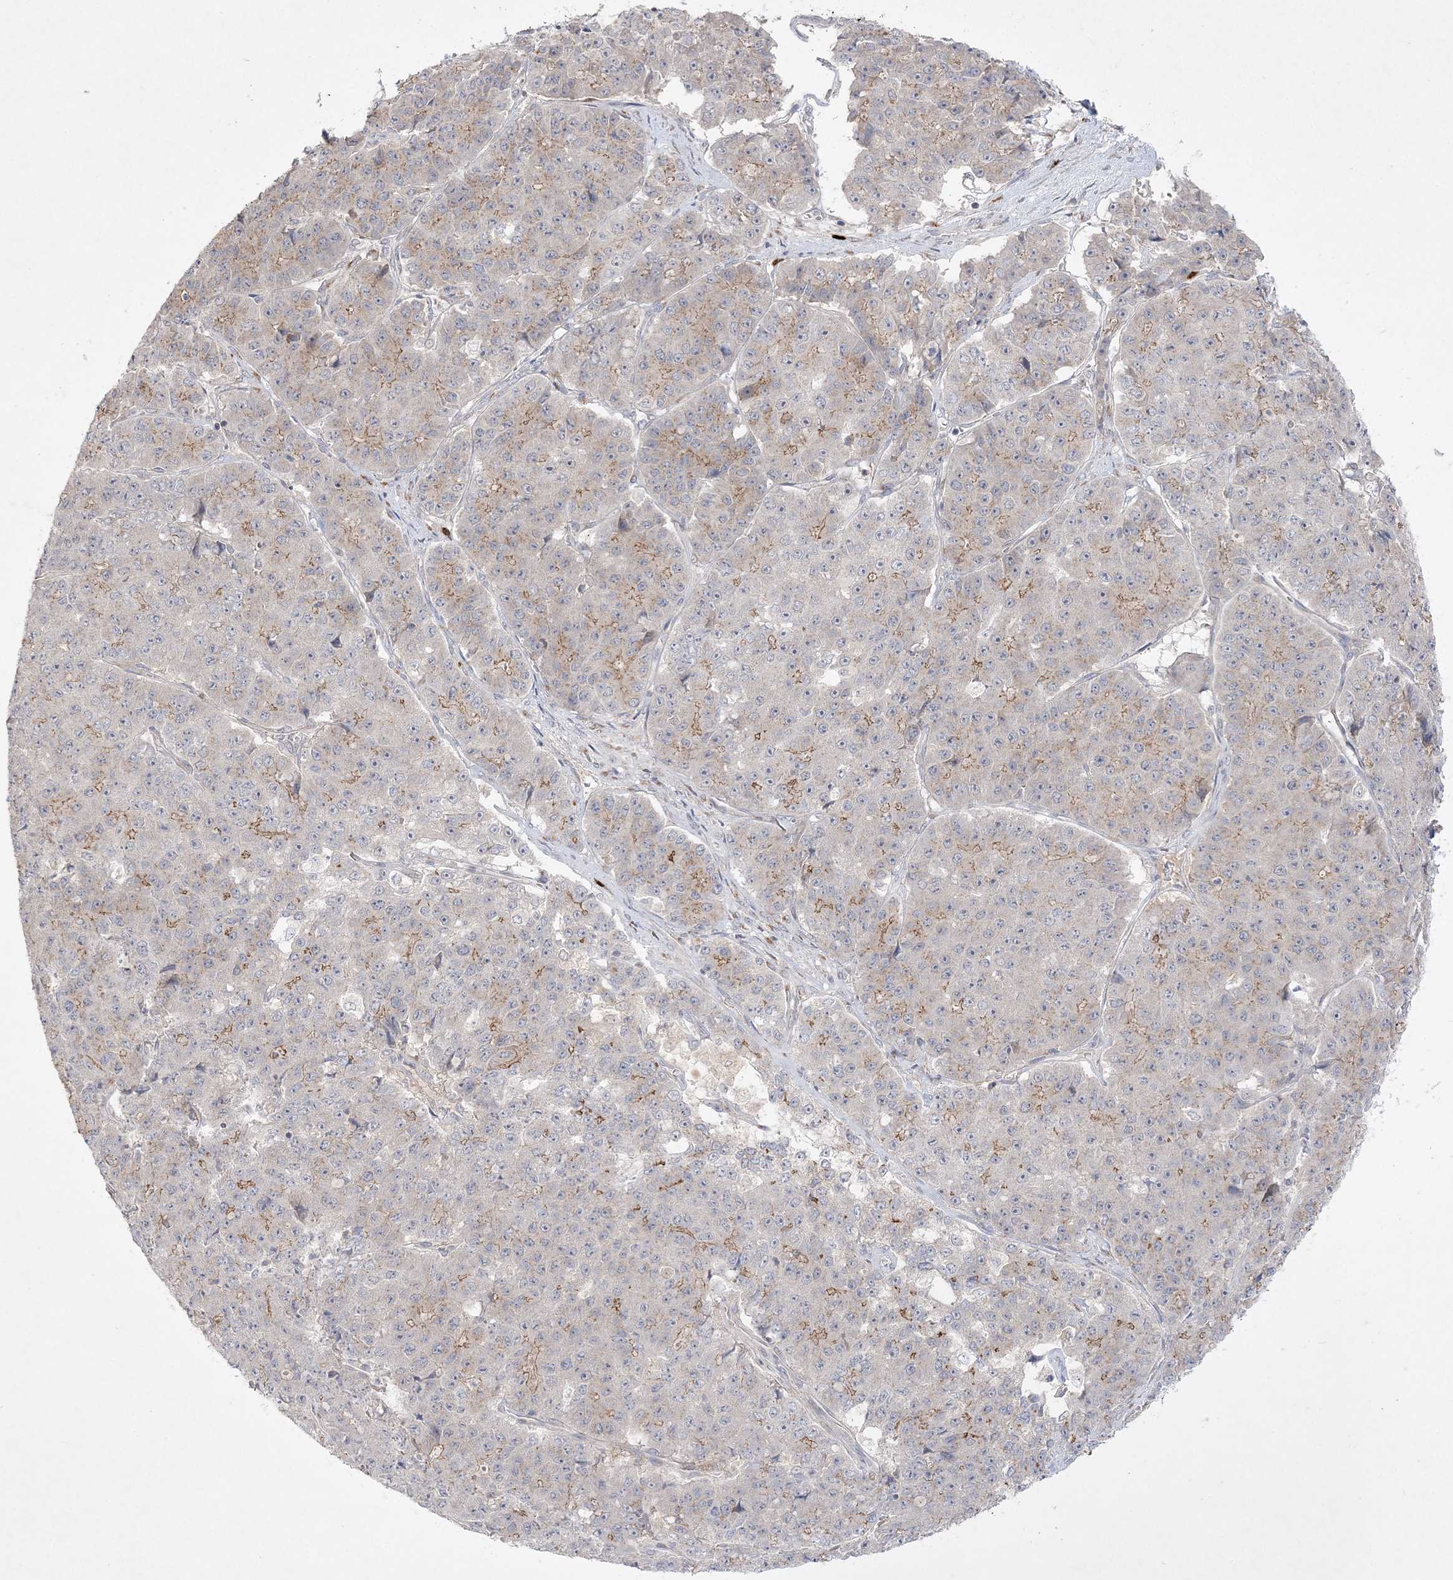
{"staining": {"intensity": "moderate", "quantity": "<25%", "location": "cytoplasmic/membranous"}, "tissue": "pancreatic cancer", "cell_type": "Tumor cells", "image_type": "cancer", "snomed": [{"axis": "morphology", "description": "Adenocarcinoma, NOS"}, {"axis": "topography", "description": "Pancreas"}], "caption": "Adenocarcinoma (pancreatic) stained with IHC demonstrates moderate cytoplasmic/membranous staining in about <25% of tumor cells.", "gene": "CLNK", "patient": {"sex": "male", "age": 50}}